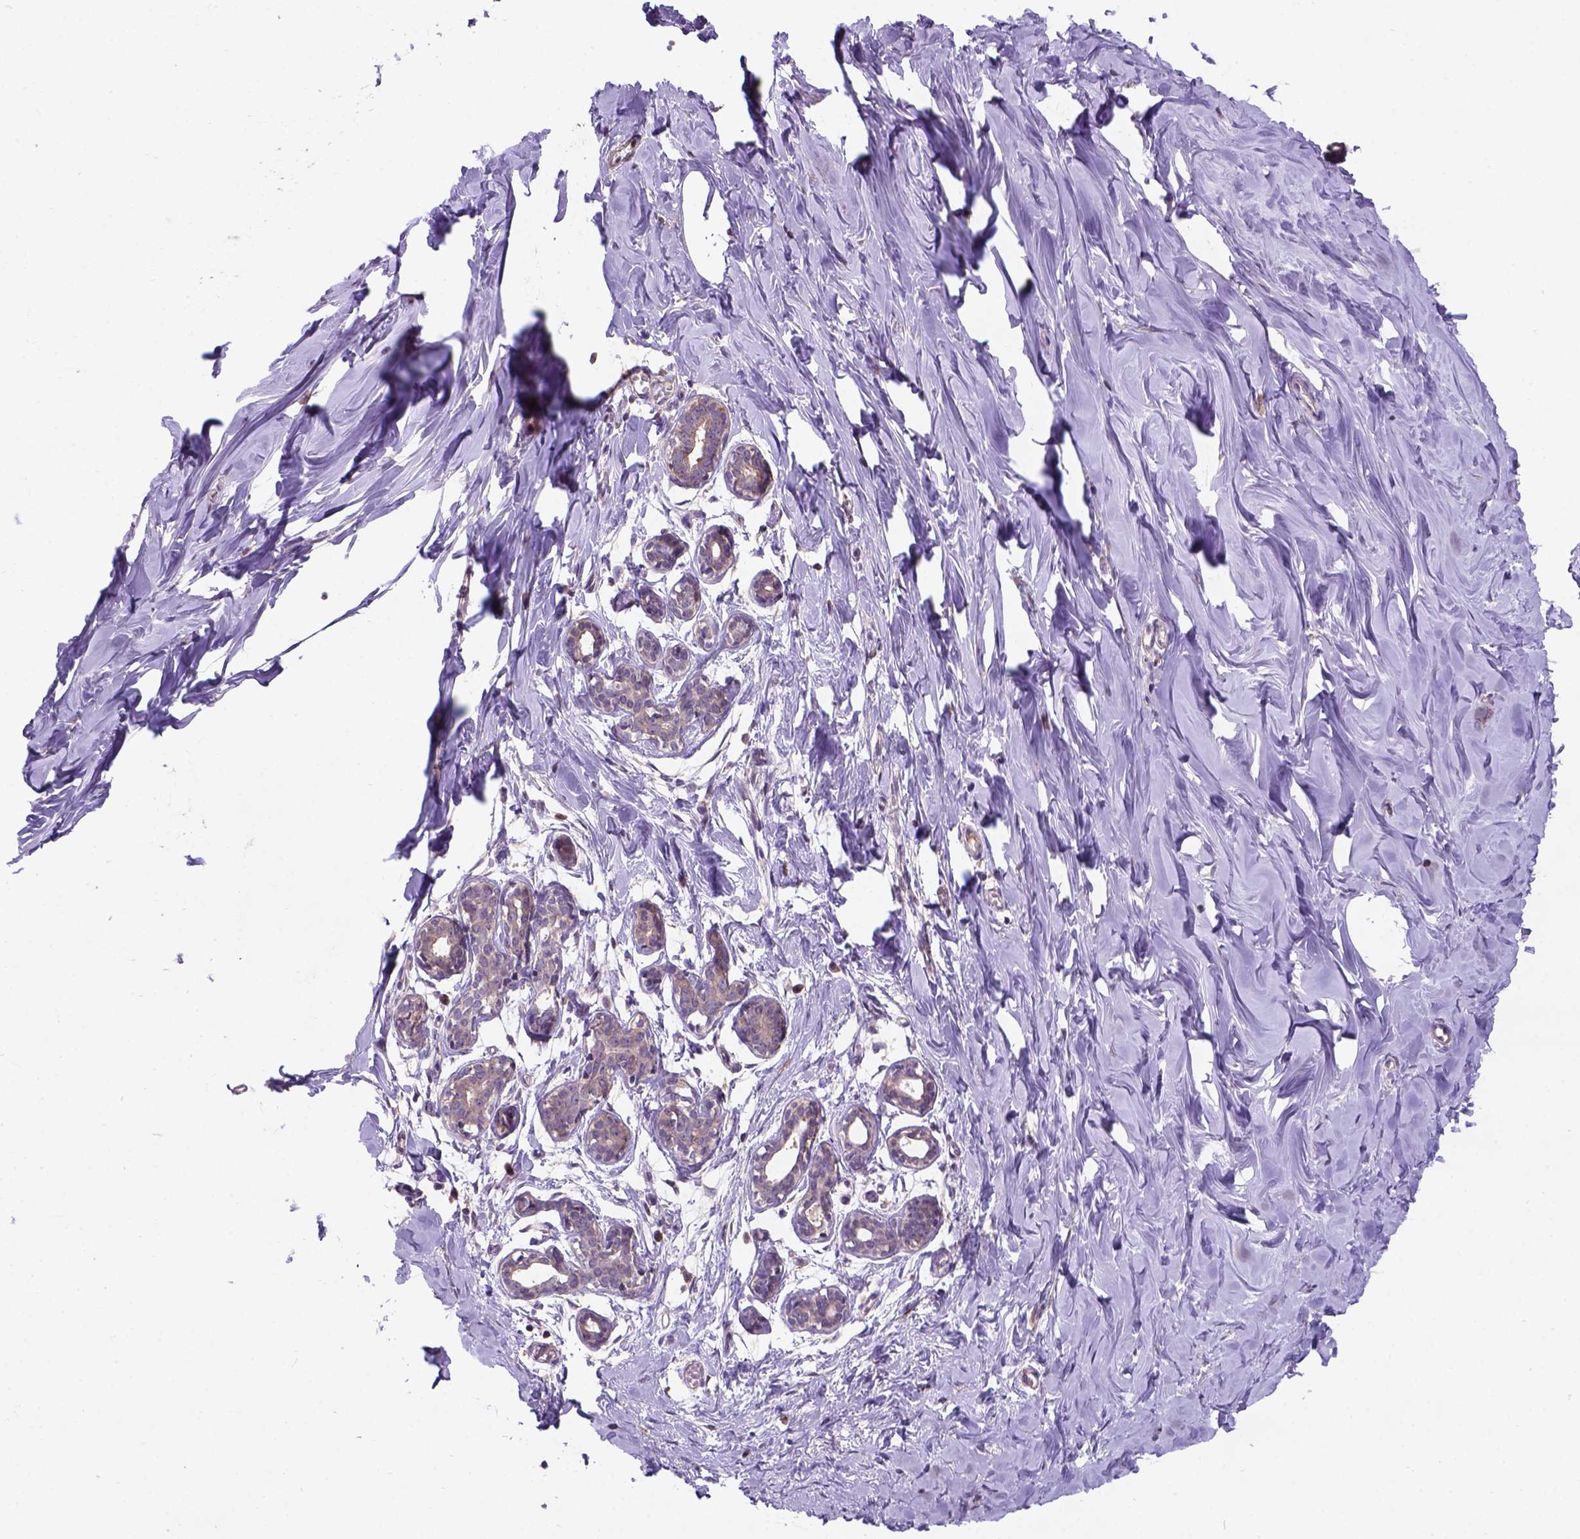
{"staining": {"intensity": "negative", "quantity": "none", "location": "none"}, "tissue": "breast", "cell_type": "Adipocytes", "image_type": "normal", "snomed": [{"axis": "morphology", "description": "Normal tissue, NOS"}, {"axis": "topography", "description": "Breast"}], "caption": "Protein analysis of normal breast demonstrates no significant staining in adipocytes.", "gene": "KBTBD8", "patient": {"sex": "female", "age": 27}}